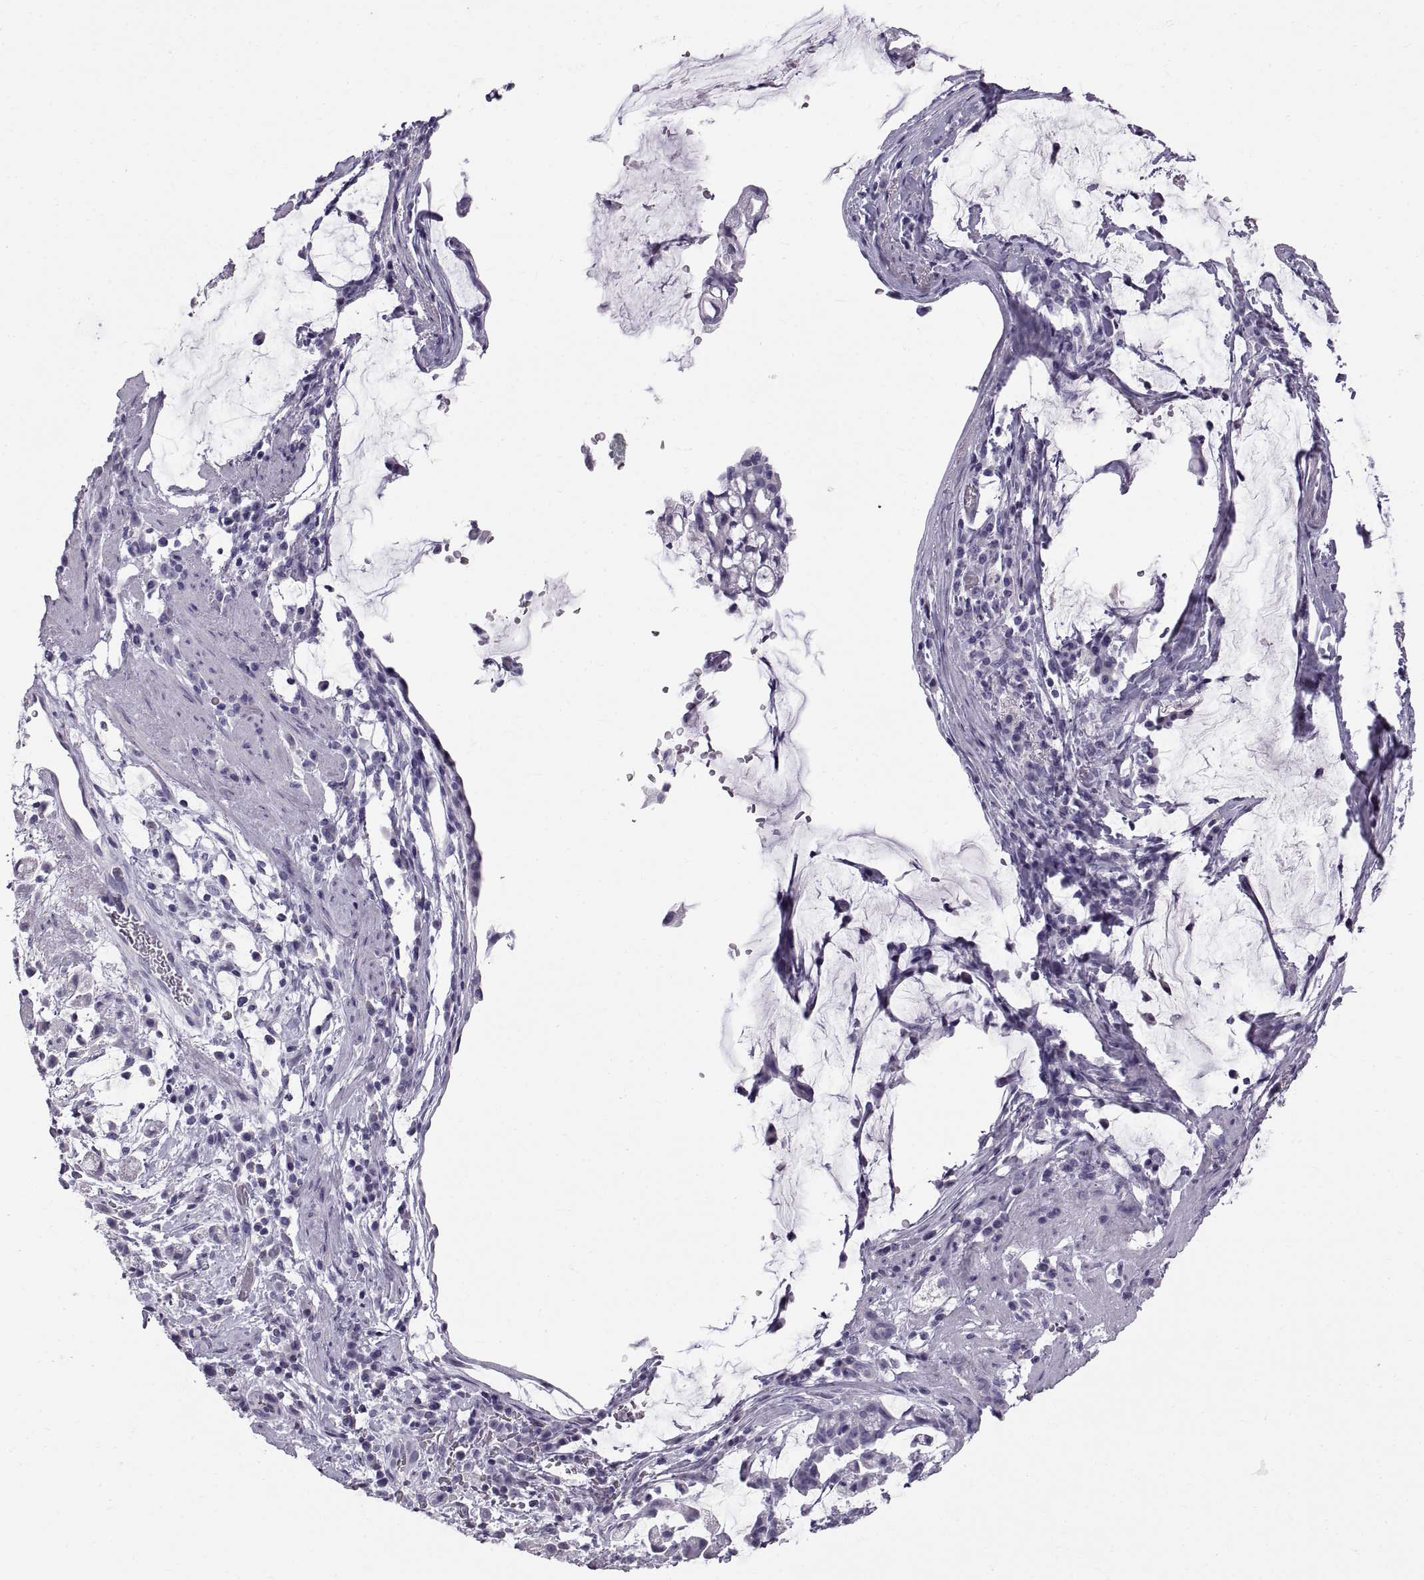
{"staining": {"intensity": "negative", "quantity": "none", "location": "none"}, "tissue": "stomach cancer", "cell_type": "Tumor cells", "image_type": "cancer", "snomed": [{"axis": "morphology", "description": "Adenocarcinoma, NOS"}, {"axis": "topography", "description": "Stomach"}], "caption": "DAB (3,3'-diaminobenzidine) immunohistochemical staining of stomach cancer reveals no significant staining in tumor cells.", "gene": "WFDC8", "patient": {"sex": "female", "age": 60}}